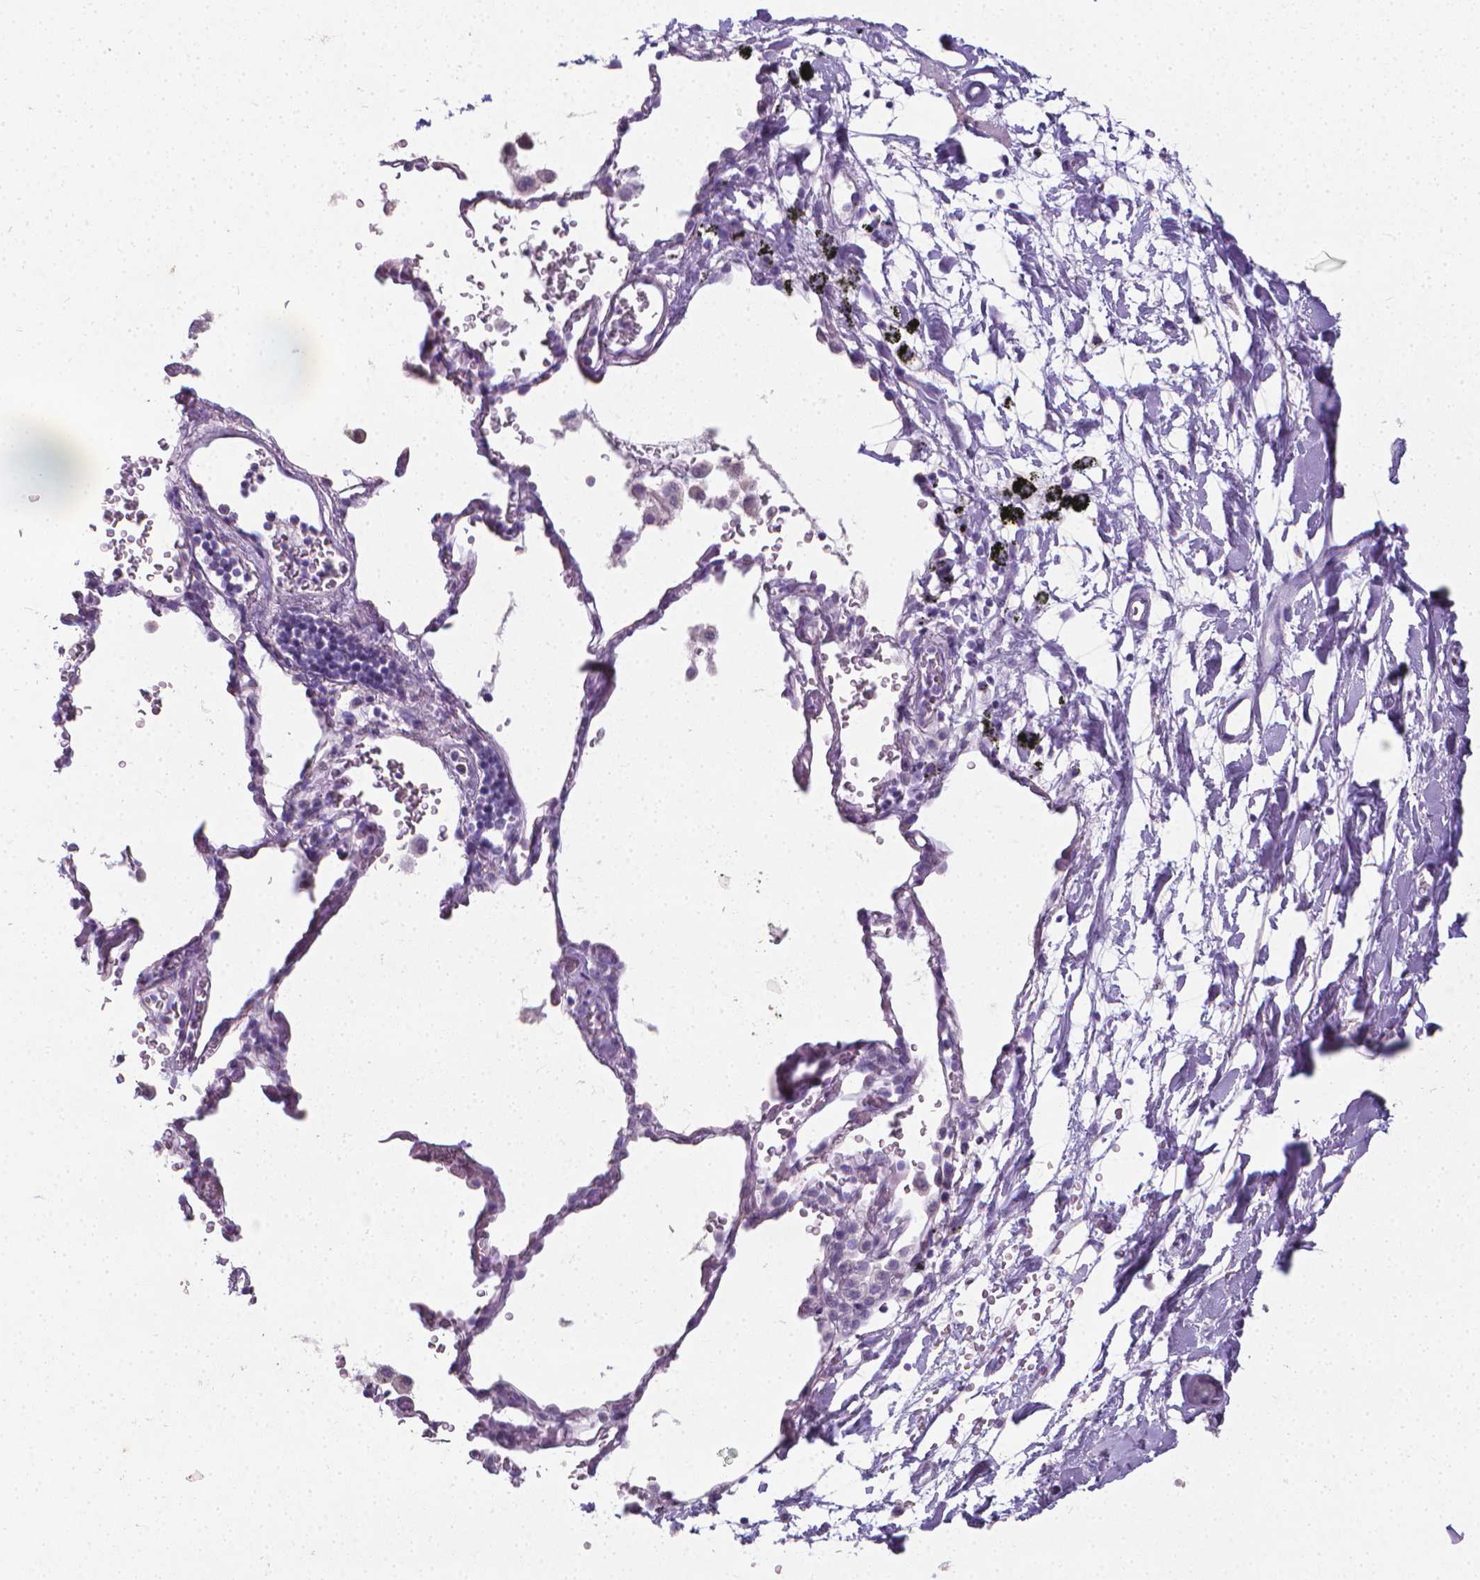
{"staining": {"intensity": "negative", "quantity": "none", "location": "none"}, "tissue": "adipose tissue", "cell_type": "Adipocytes", "image_type": "normal", "snomed": [{"axis": "morphology", "description": "Normal tissue, NOS"}, {"axis": "topography", "description": "Cartilage tissue"}, {"axis": "topography", "description": "Bronchus"}], "caption": "Image shows no protein expression in adipocytes of unremarkable adipose tissue.", "gene": "XPNPEP2", "patient": {"sex": "male", "age": 58}}